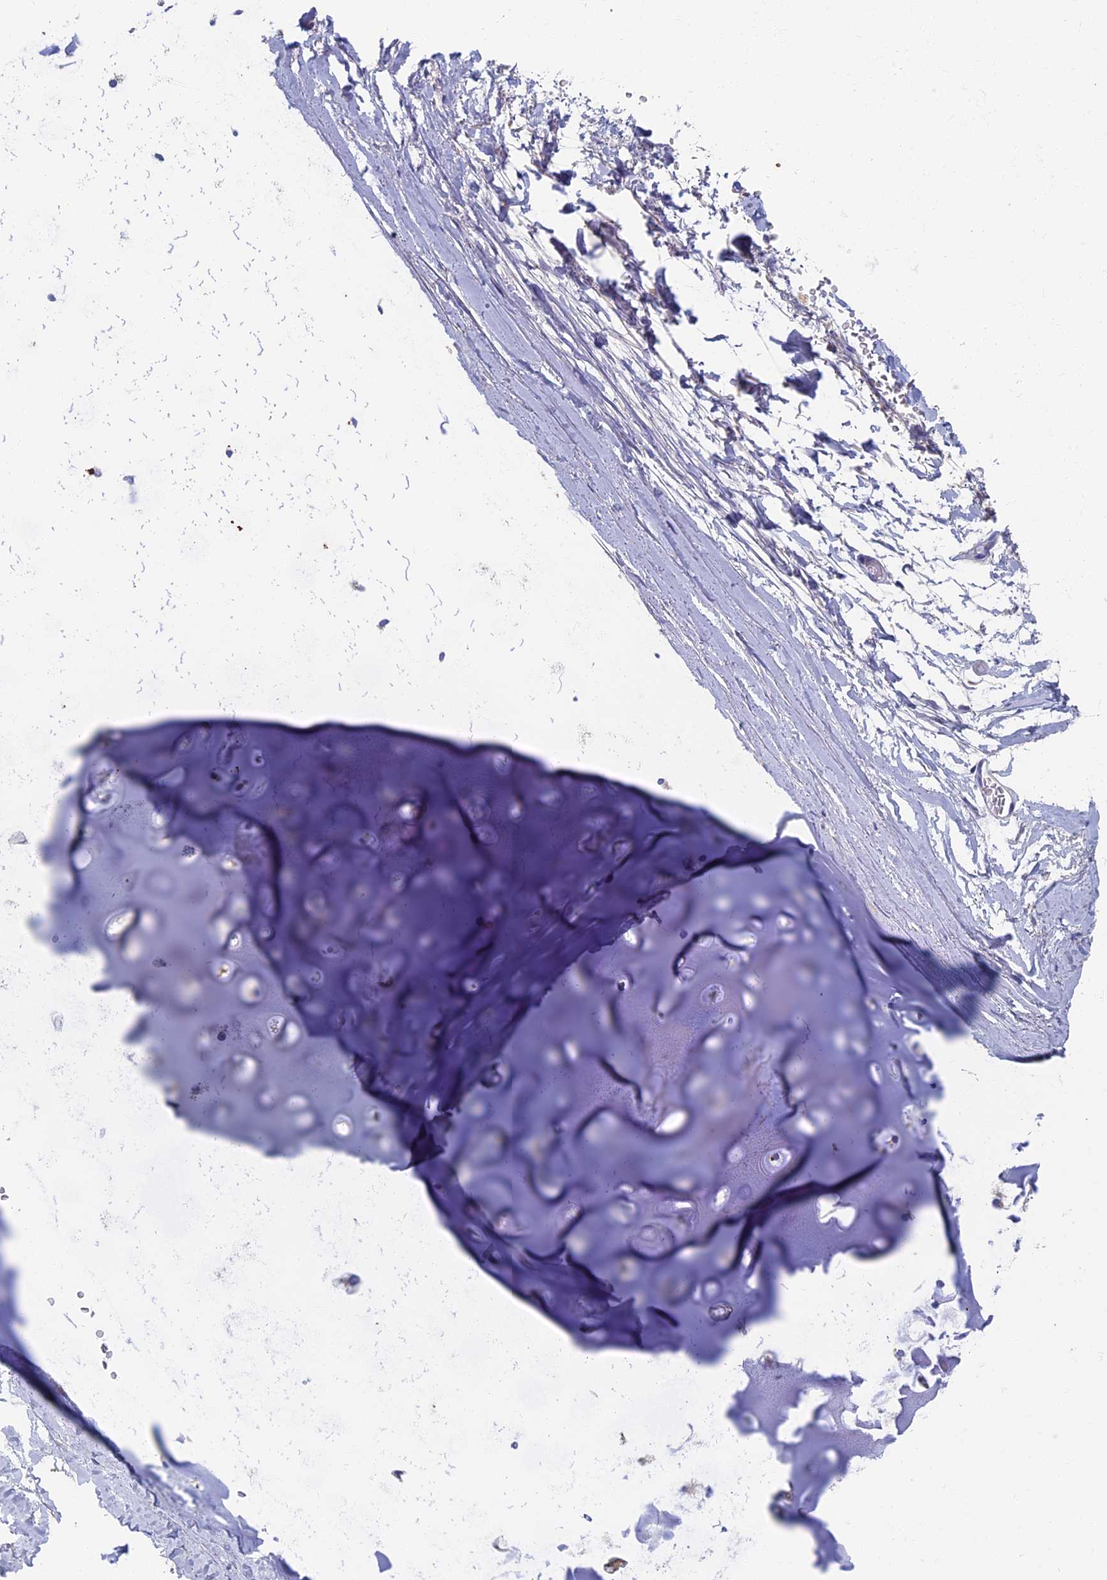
{"staining": {"intensity": "negative", "quantity": "none", "location": "none"}, "tissue": "adipose tissue", "cell_type": "Adipocytes", "image_type": "normal", "snomed": [{"axis": "morphology", "description": "Normal tissue, NOS"}, {"axis": "topography", "description": "Lymph node"}, {"axis": "topography", "description": "Bronchus"}], "caption": "The photomicrograph exhibits no staining of adipocytes in benign adipose tissue.", "gene": "OAT", "patient": {"sex": "male", "age": 63}}